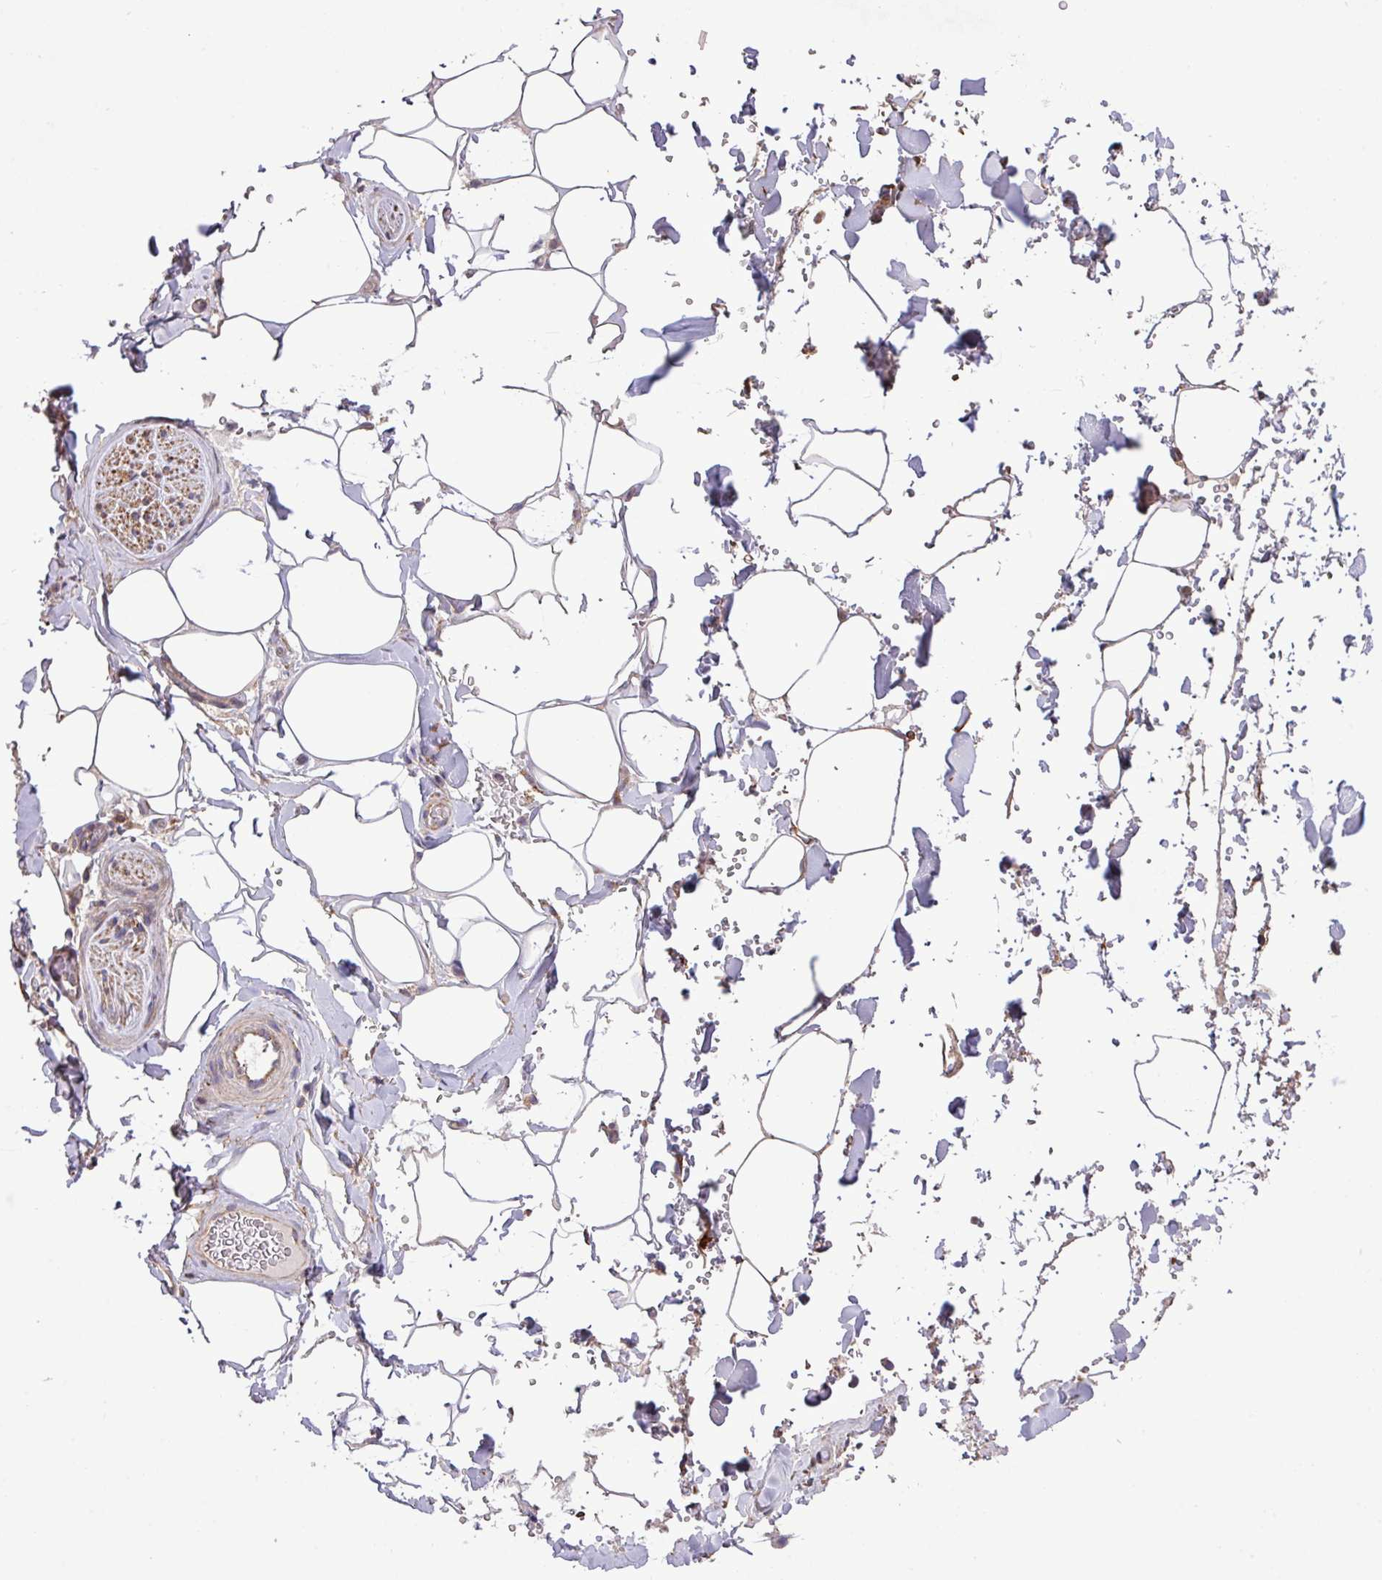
{"staining": {"intensity": "negative", "quantity": "none", "location": "none"}, "tissue": "adipose tissue", "cell_type": "Adipocytes", "image_type": "normal", "snomed": [{"axis": "morphology", "description": "Normal tissue, NOS"}, {"axis": "topography", "description": "Rectum"}, {"axis": "topography", "description": "Peripheral nerve tissue"}], "caption": "Adipocytes show no significant protein staining in unremarkable adipose tissue. (Immunohistochemistry (ihc), brightfield microscopy, high magnification).", "gene": "MEGF6", "patient": {"sex": "female", "age": 69}}